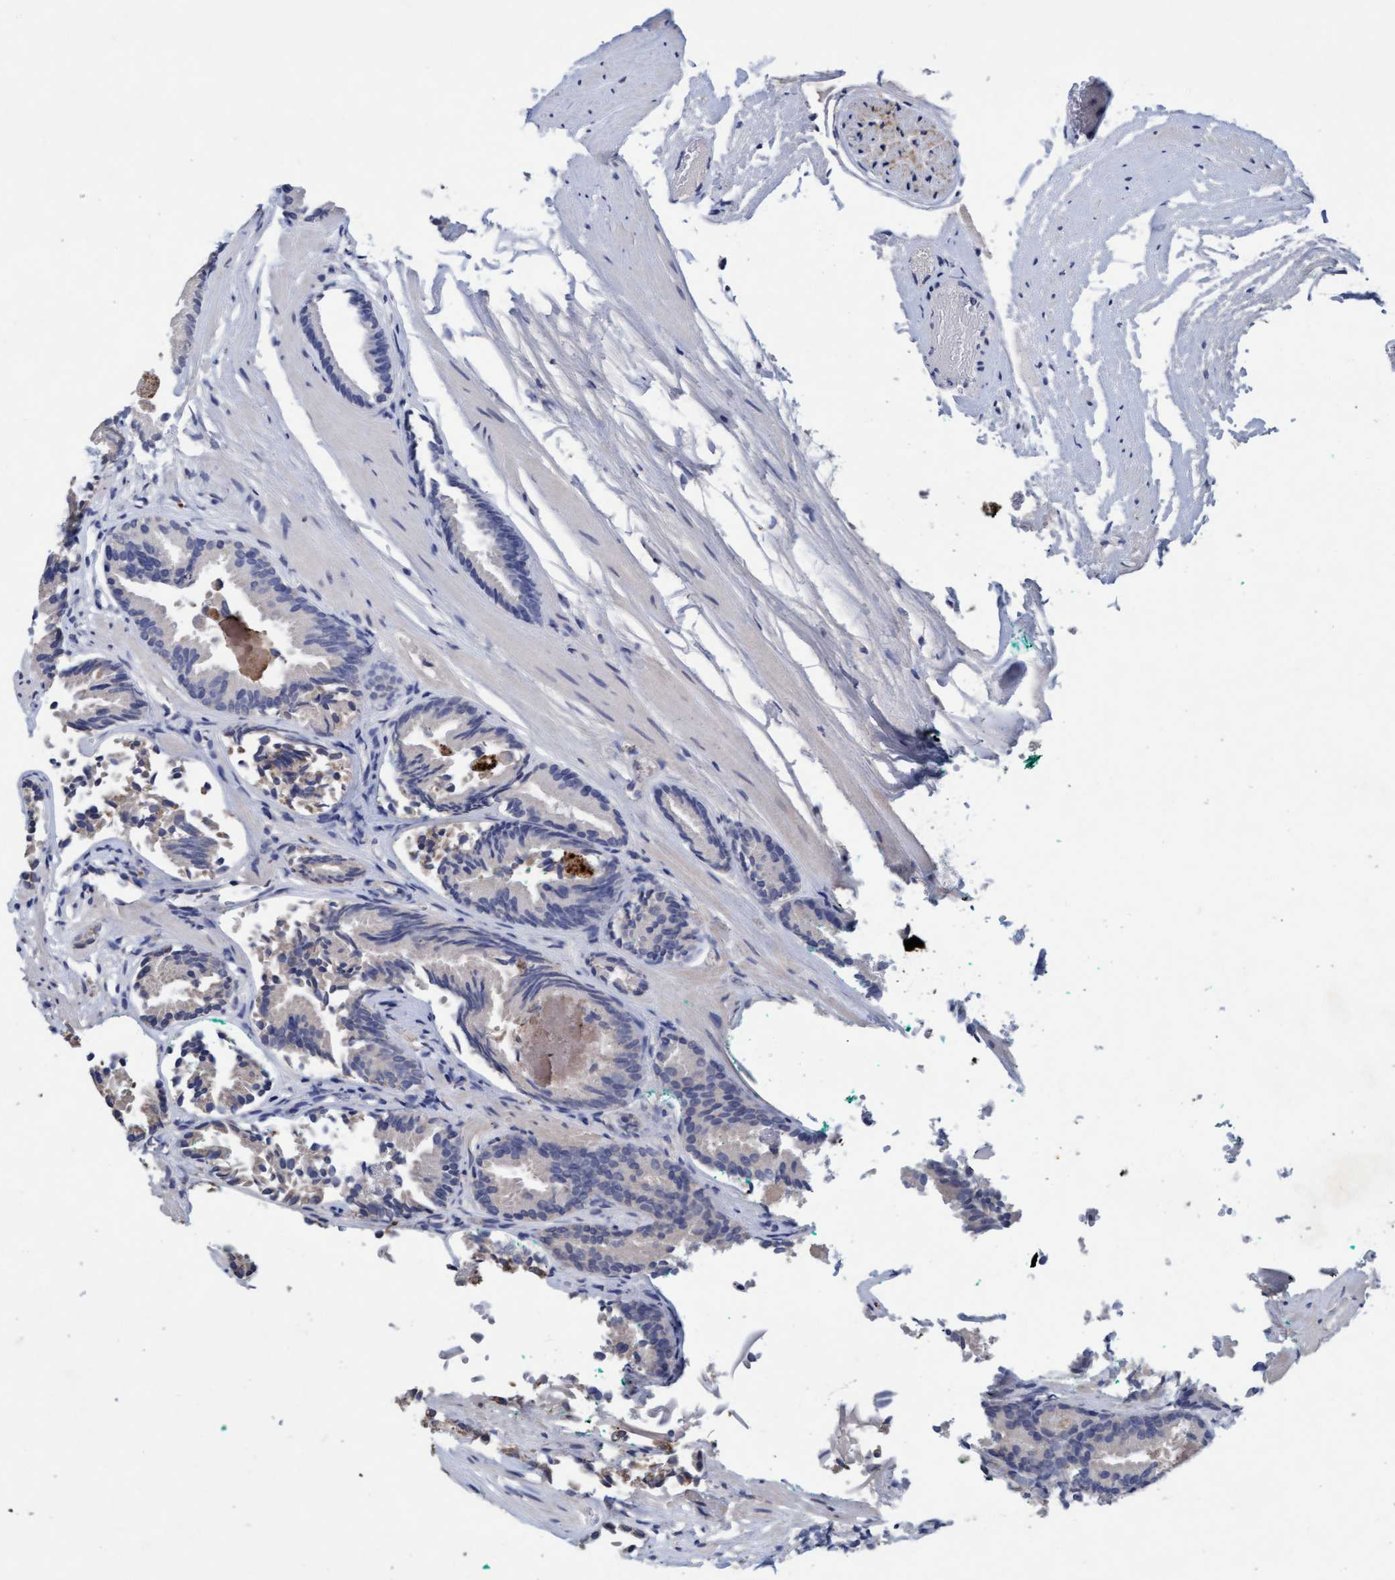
{"staining": {"intensity": "negative", "quantity": "none", "location": "none"}, "tissue": "prostate cancer", "cell_type": "Tumor cells", "image_type": "cancer", "snomed": [{"axis": "morphology", "description": "Adenocarcinoma, Low grade"}, {"axis": "topography", "description": "Prostate"}], "caption": "DAB (3,3'-diaminobenzidine) immunohistochemical staining of human prostate cancer exhibits no significant positivity in tumor cells. (Brightfield microscopy of DAB IHC at high magnification).", "gene": "VSIG8", "patient": {"sex": "male", "age": 51}}